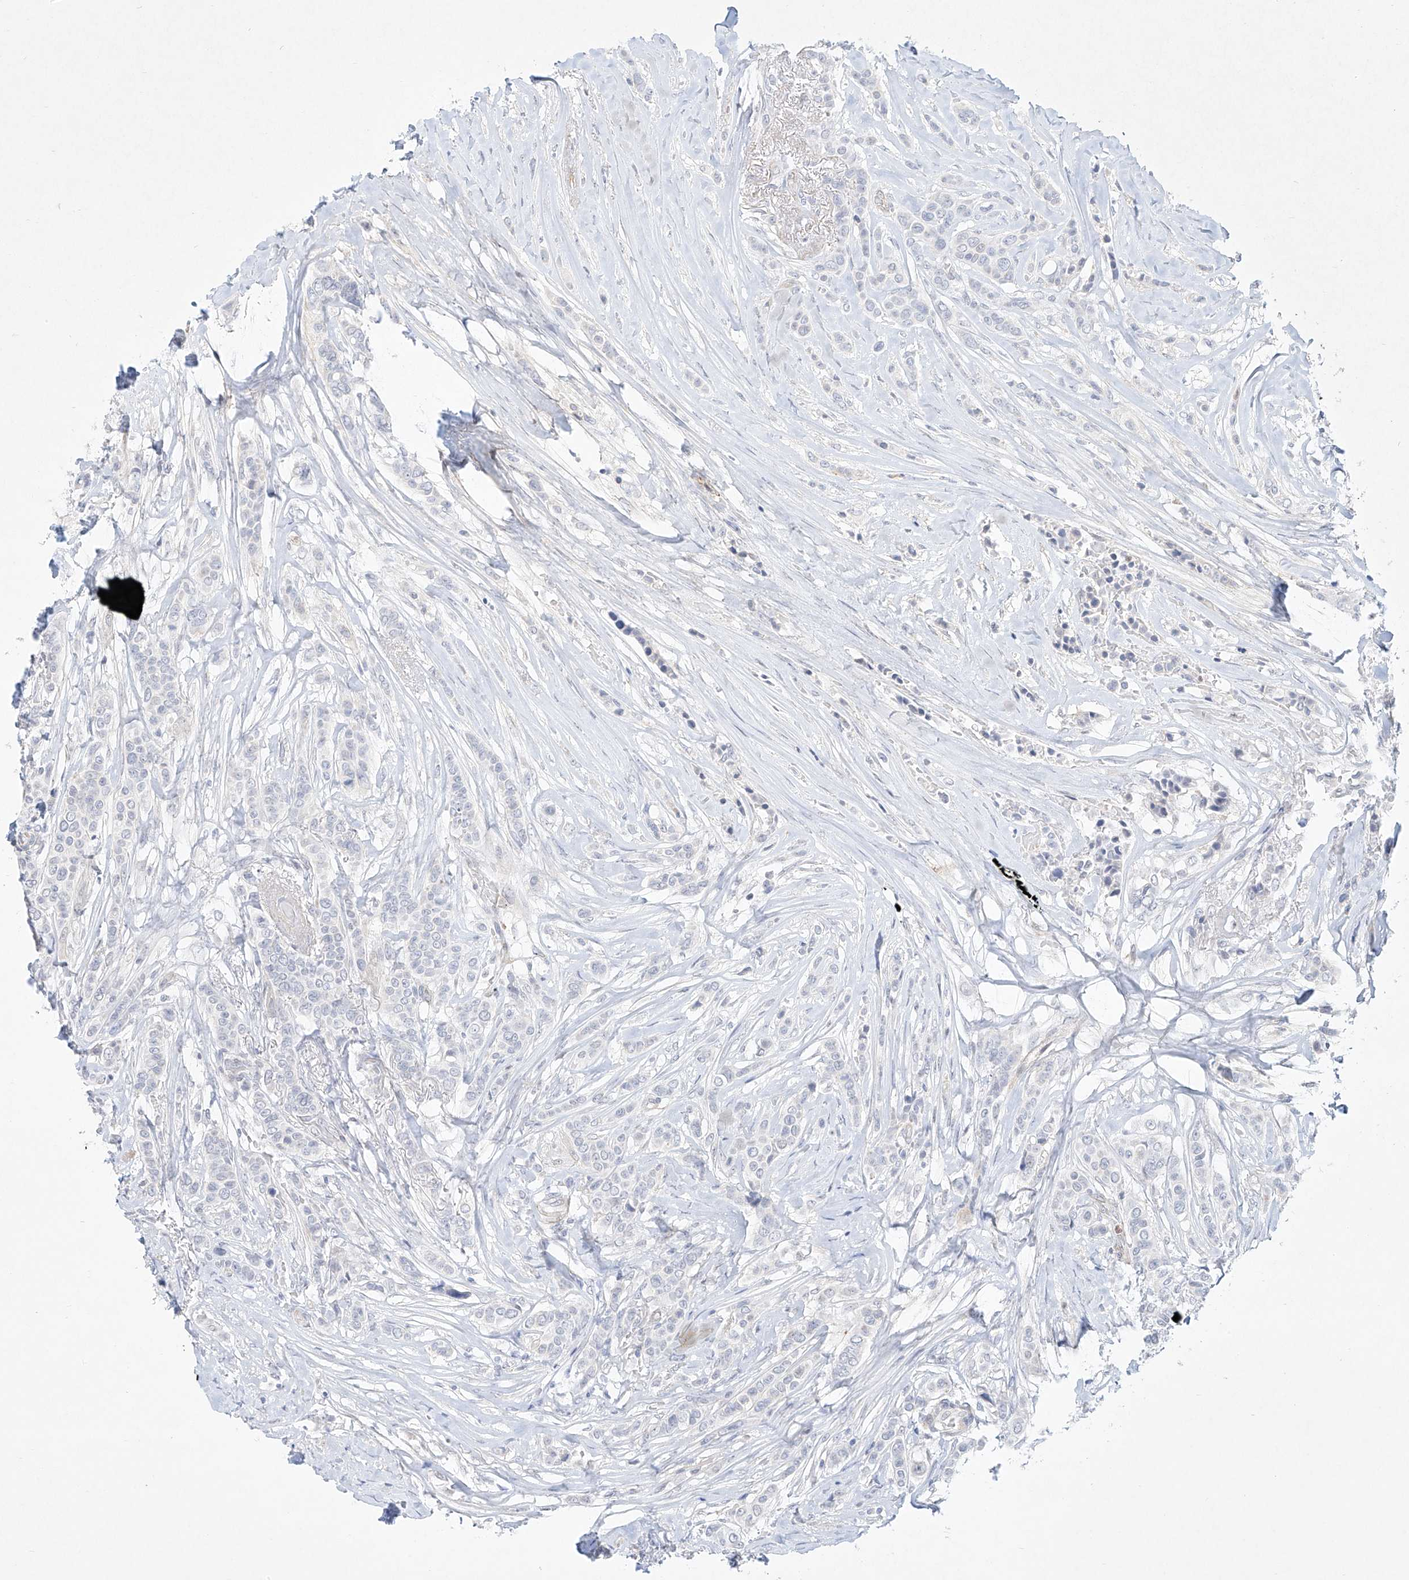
{"staining": {"intensity": "negative", "quantity": "none", "location": "none"}, "tissue": "breast cancer", "cell_type": "Tumor cells", "image_type": "cancer", "snomed": [{"axis": "morphology", "description": "Lobular carcinoma"}, {"axis": "topography", "description": "Breast"}], "caption": "This is an IHC micrograph of human lobular carcinoma (breast). There is no staining in tumor cells.", "gene": "REEP2", "patient": {"sex": "female", "age": 51}}